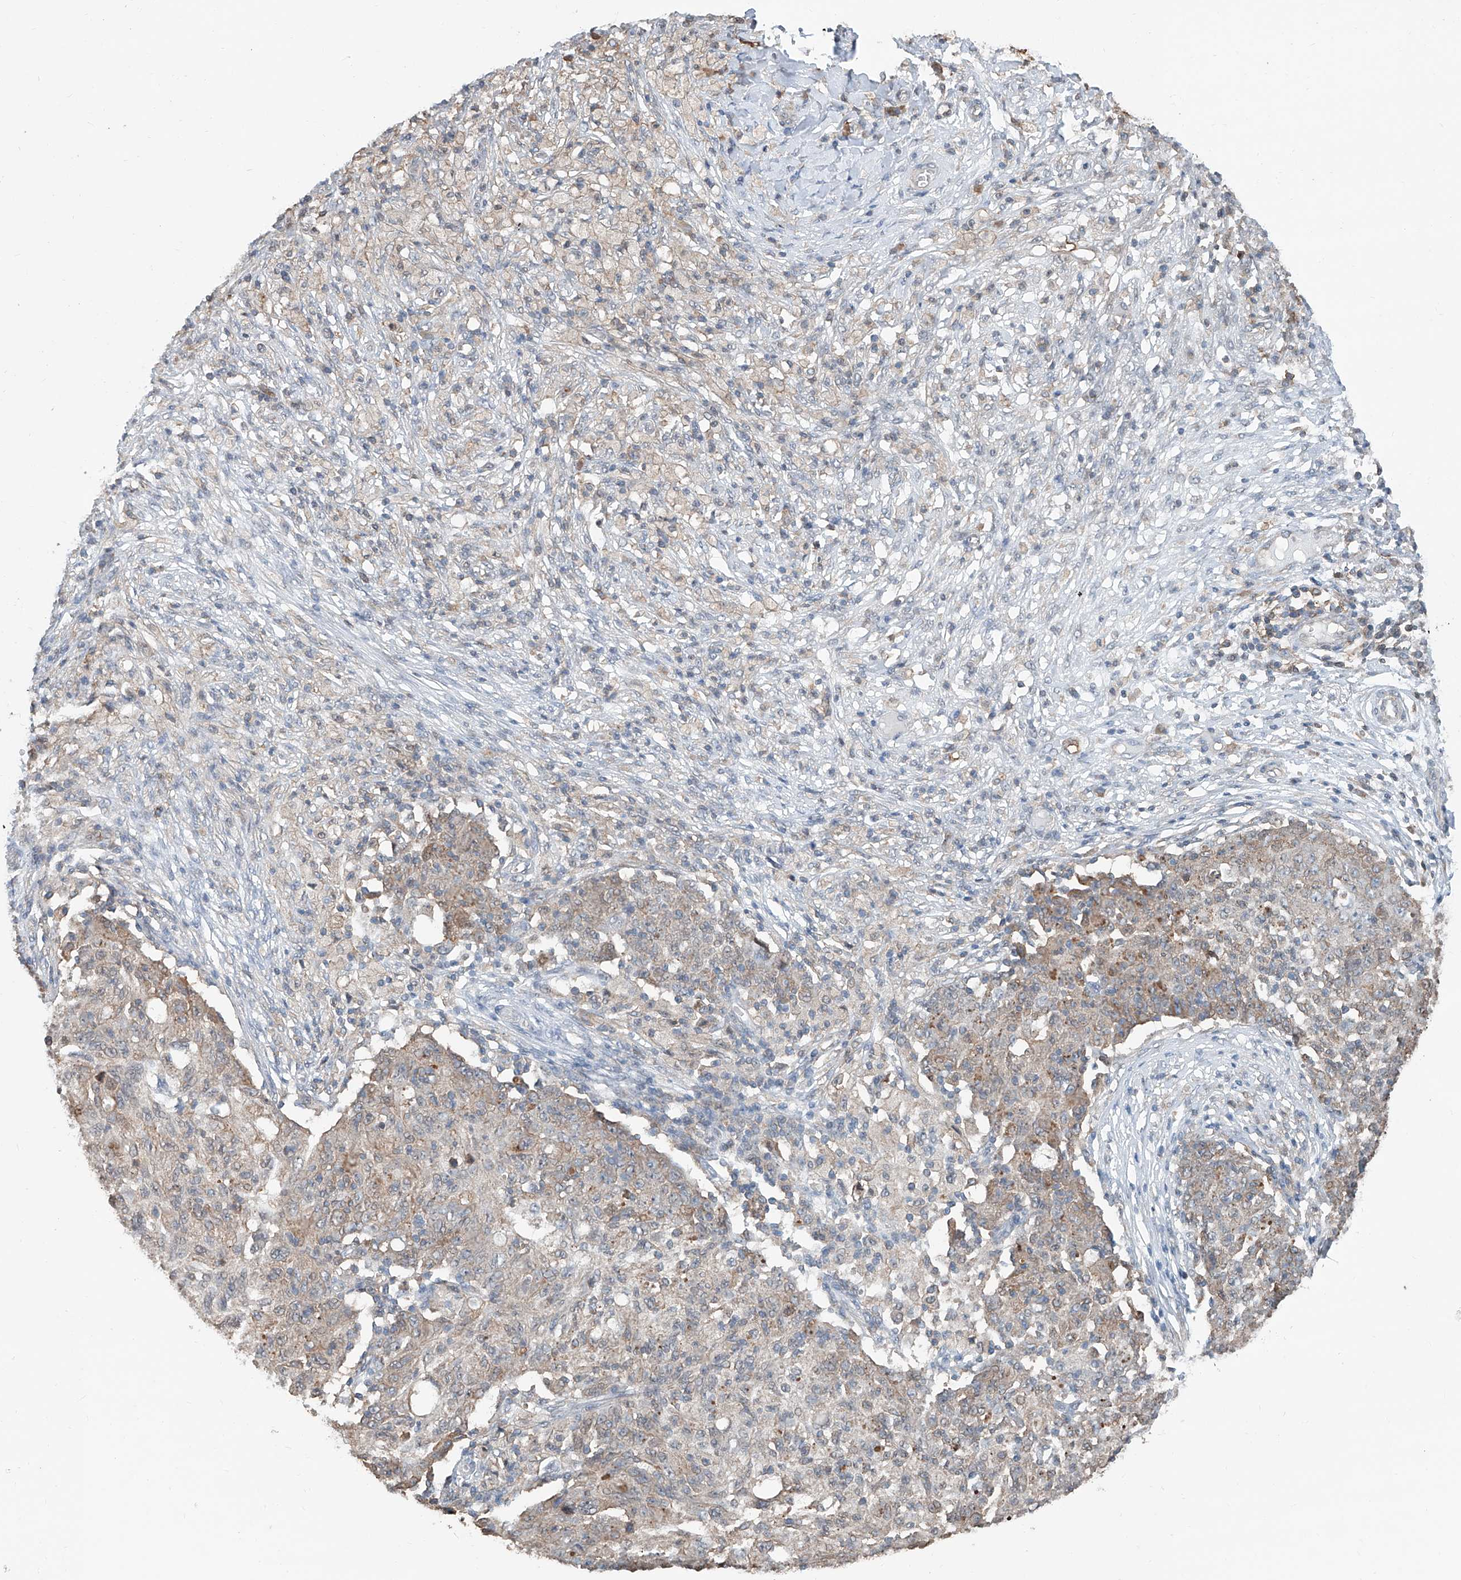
{"staining": {"intensity": "weak", "quantity": "25%-75%", "location": "cytoplasmic/membranous"}, "tissue": "ovarian cancer", "cell_type": "Tumor cells", "image_type": "cancer", "snomed": [{"axis": "morphology", "description": "Carcinoma, endometroid"}, {"axis": "topography", "description": "Ovary"}], "caption": "An image of ovarian endometroid carcinoma stained for a protein demonstrates weak cytoplasmic/membranous brown staining in tumor cells.", "gene": "KCNK10", "patient": {"sex": "female", "age": 42}}